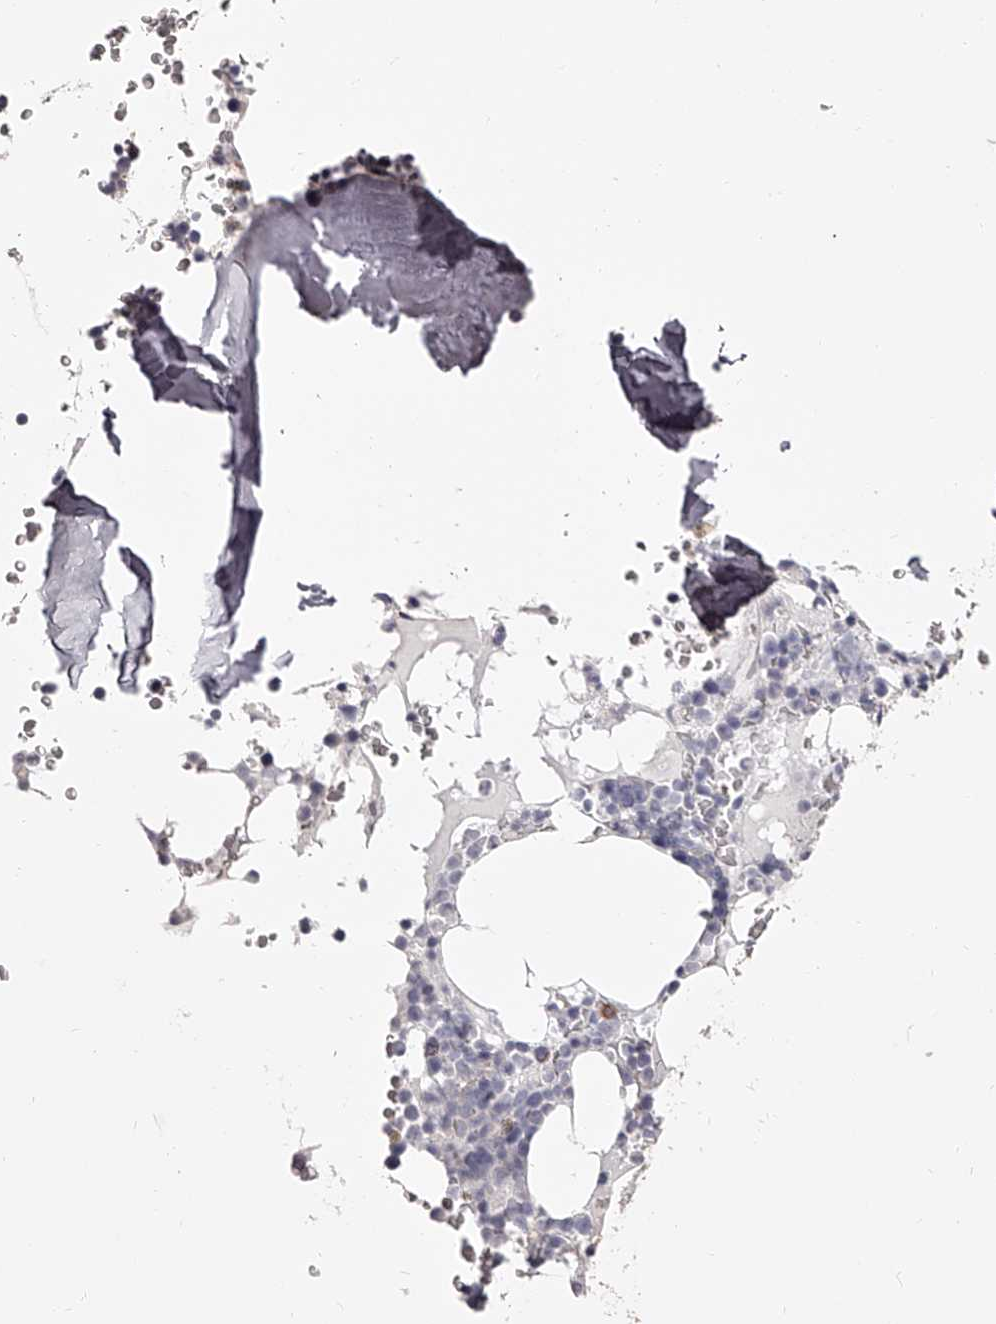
{"staining": {"intensity": "negative", "quantity": "none", "location": "none"}, "tissue": "bone marrow", "cell_type": "Hematopoietic cells", "image_type": "normal", "snomed": [{"axis": "morphology", "description": "Normal tissue, NOS"}, {"axis": "topography", "description": "Bone marrow"}], "caption": "Immunohistochemistry (IHC) micrograph of benign bone marrow stained for a protein (brown), which displays no positivity in hematopoietic cells.", "gene": "PACSIN1", "patient": {"sex": "male", "age": 58}}